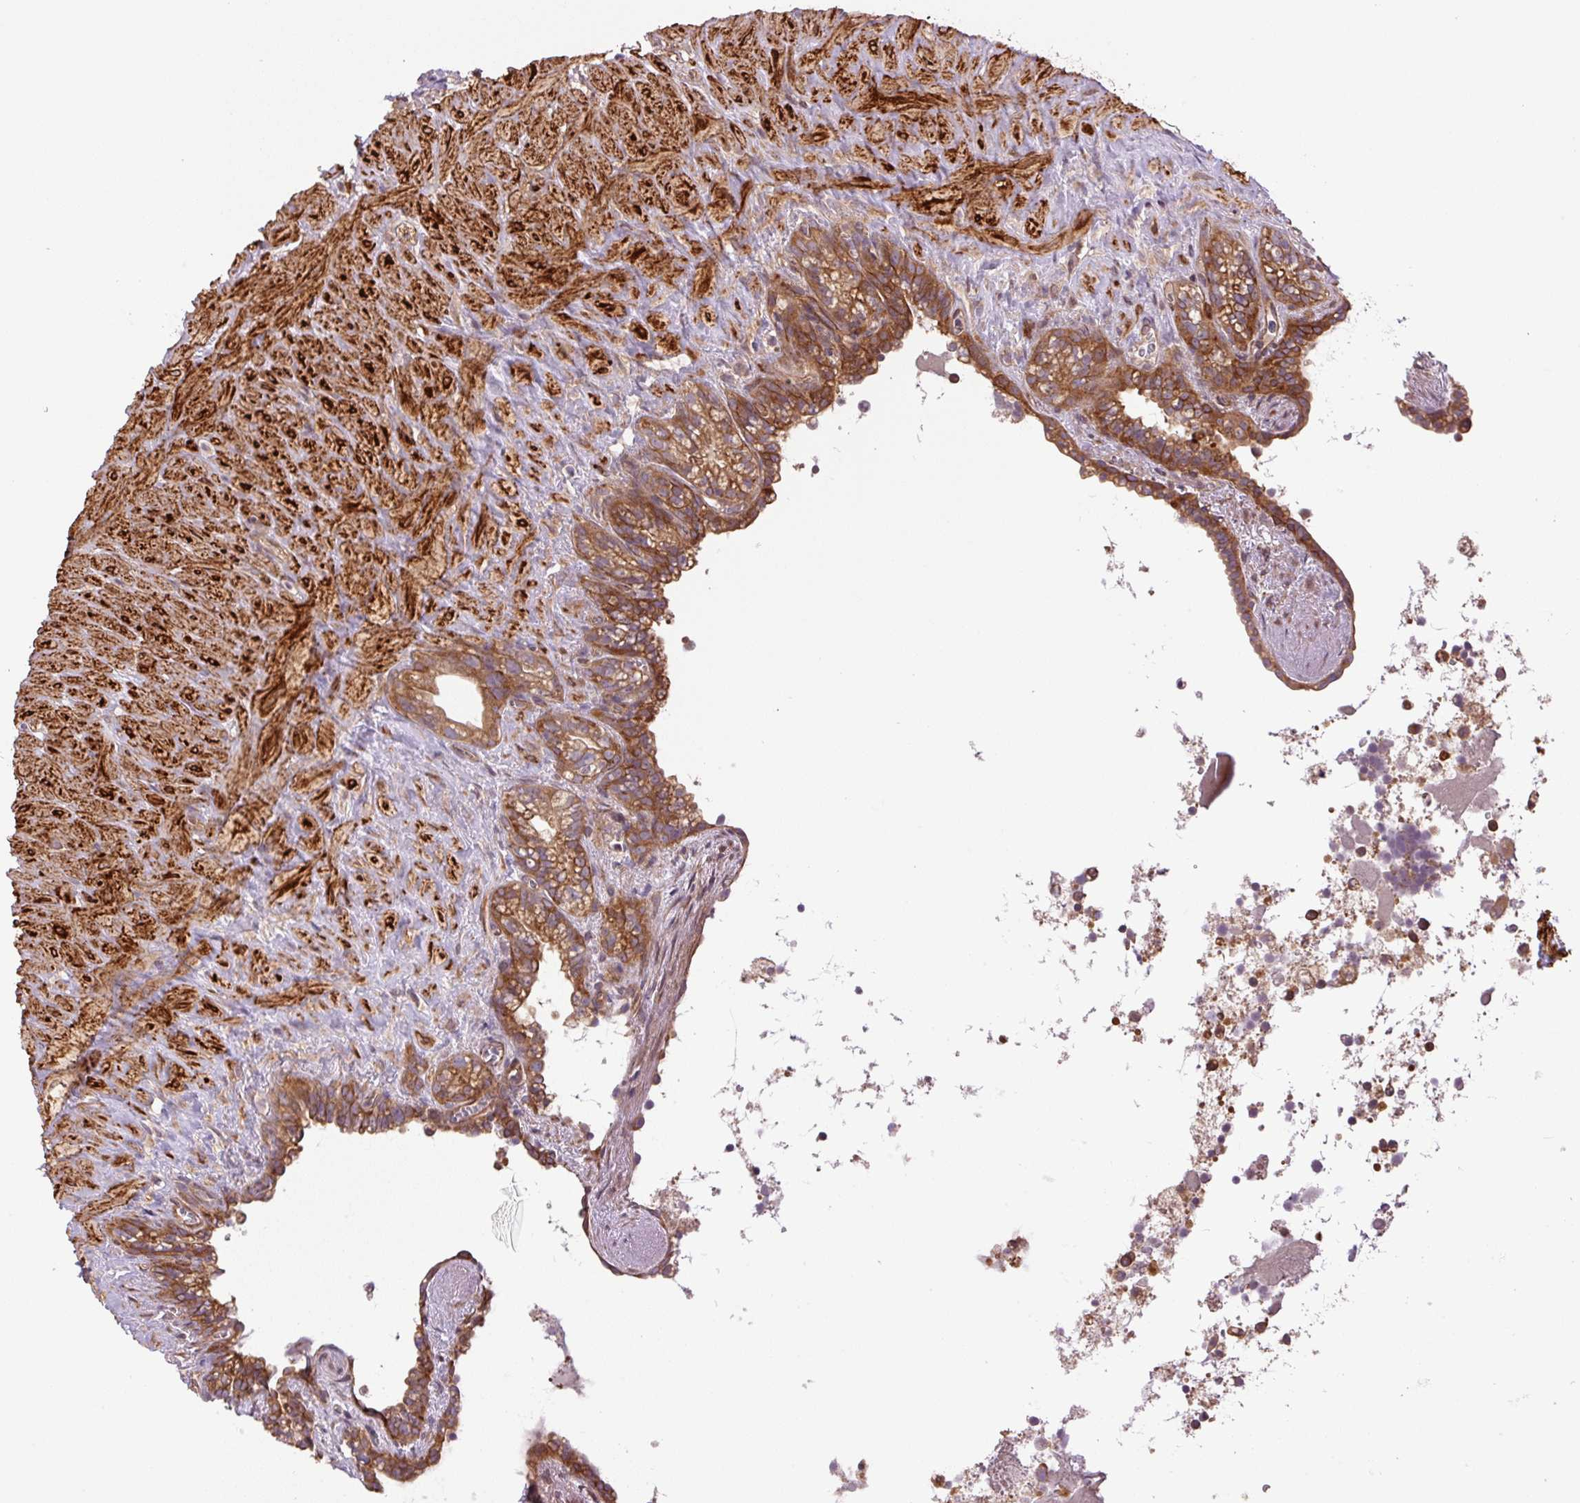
{"staining": {"intensity": "moderate", "quantity": ">75%", "location": "cytoplasmic/membranous"}, "tissue": "seminal vesicle", "cell_type": "Glandular cells", "image_type": "normal", "snomed": [{"axis": "morphology", "description": "Normal tissue, NOS"}, {"axis": "topography", "description": "Seminal veicle"}], "caption": "Brown immunohistochemical staining in normal human seminal vesicle displays moderate cytoplasmic/membranous staining in about >75% of glandular cells.", "gene": "SEPTIN10", "patient": {"sex": "male", "age": 76}}